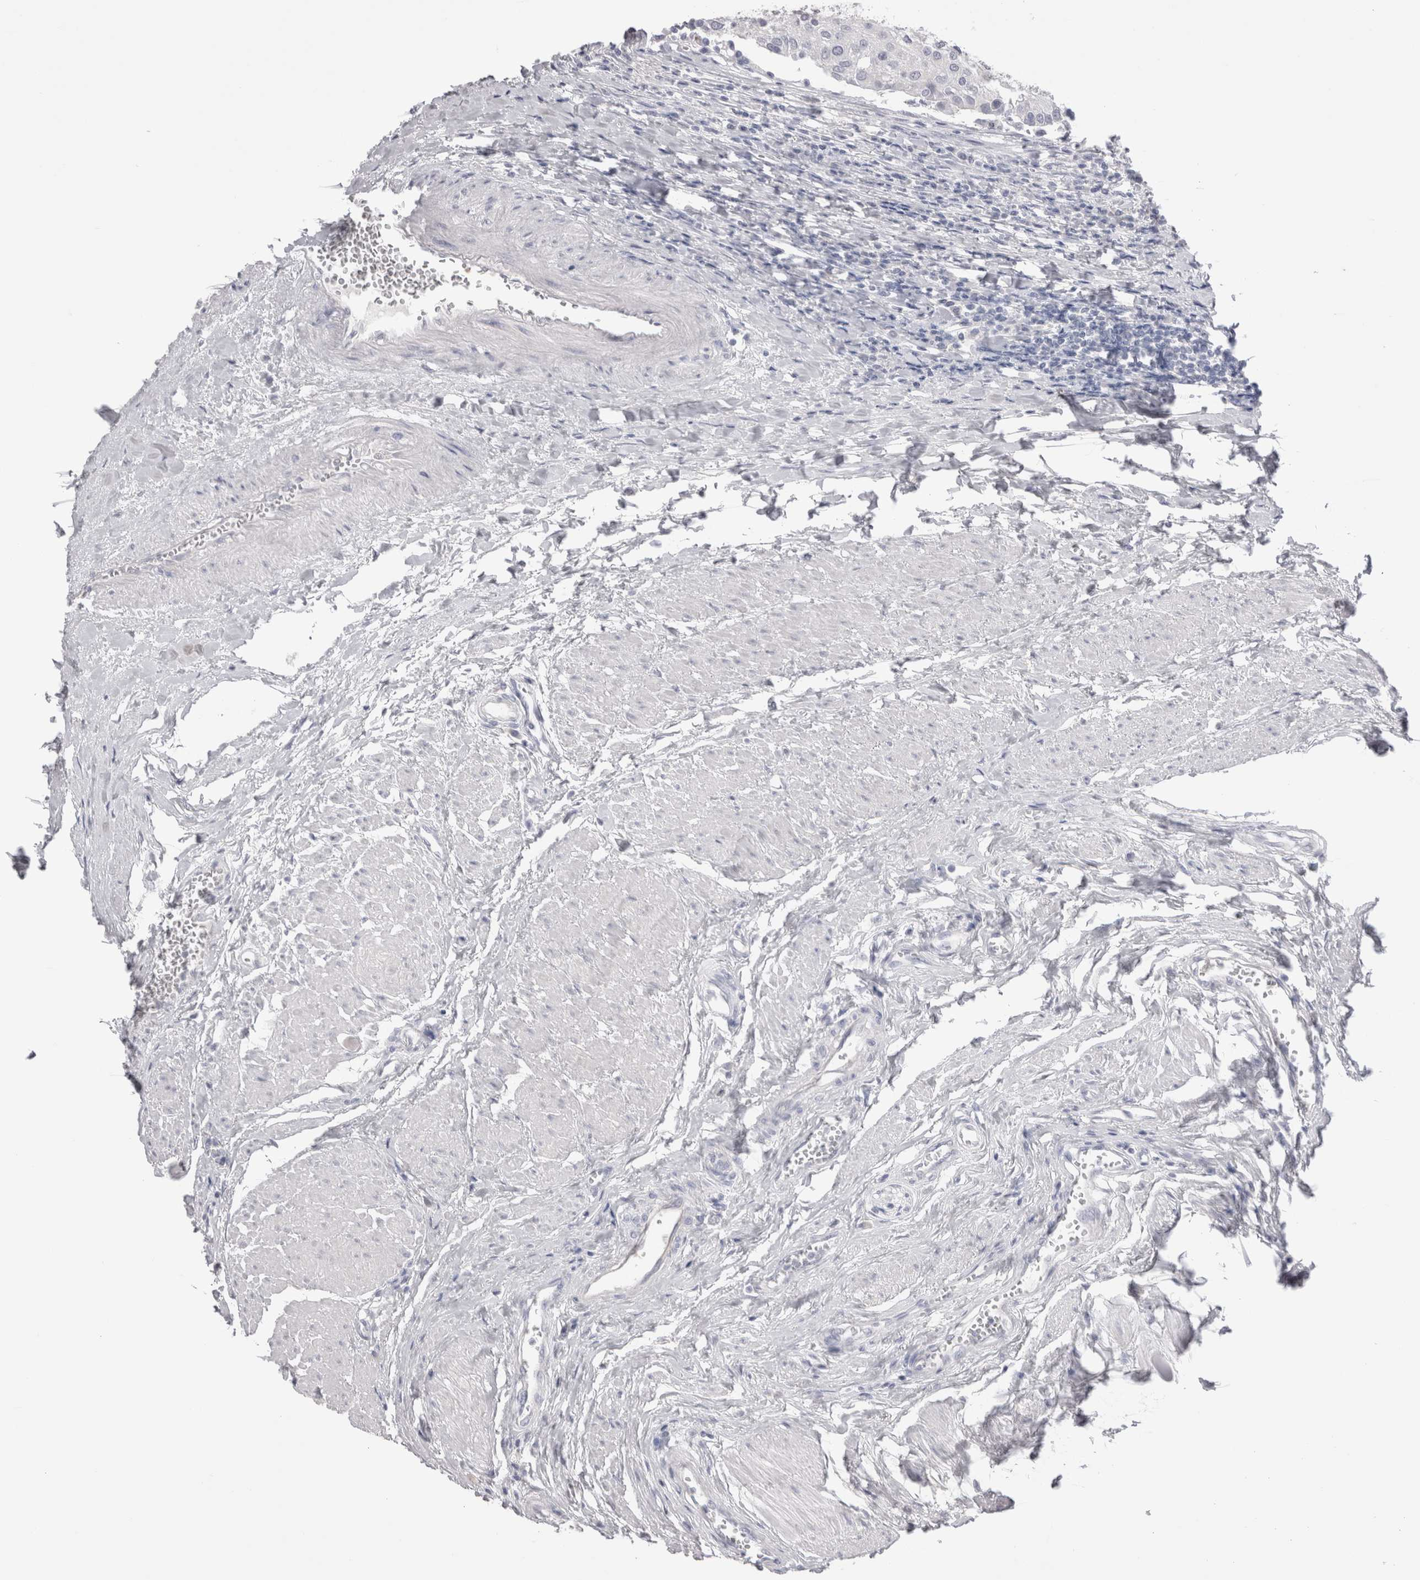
{"staining": {"intensity": "negative", "quantity": "none", "location": "none"}, "tissue": "urothelial cancer", "cell_type": "Tumor cells", "image_type": "cancer", "snomed": [{"axis": "morphology", "description": "Urothelial carcinoma, High grade"}, {"axis": "topography", "description": "Urinary bladder"}], "caption": "Tumor cells are negative for protein expression in human urothelial cancer.", "gene": "SUCNR1", "patient": {"sex": "female", "age": 85}}